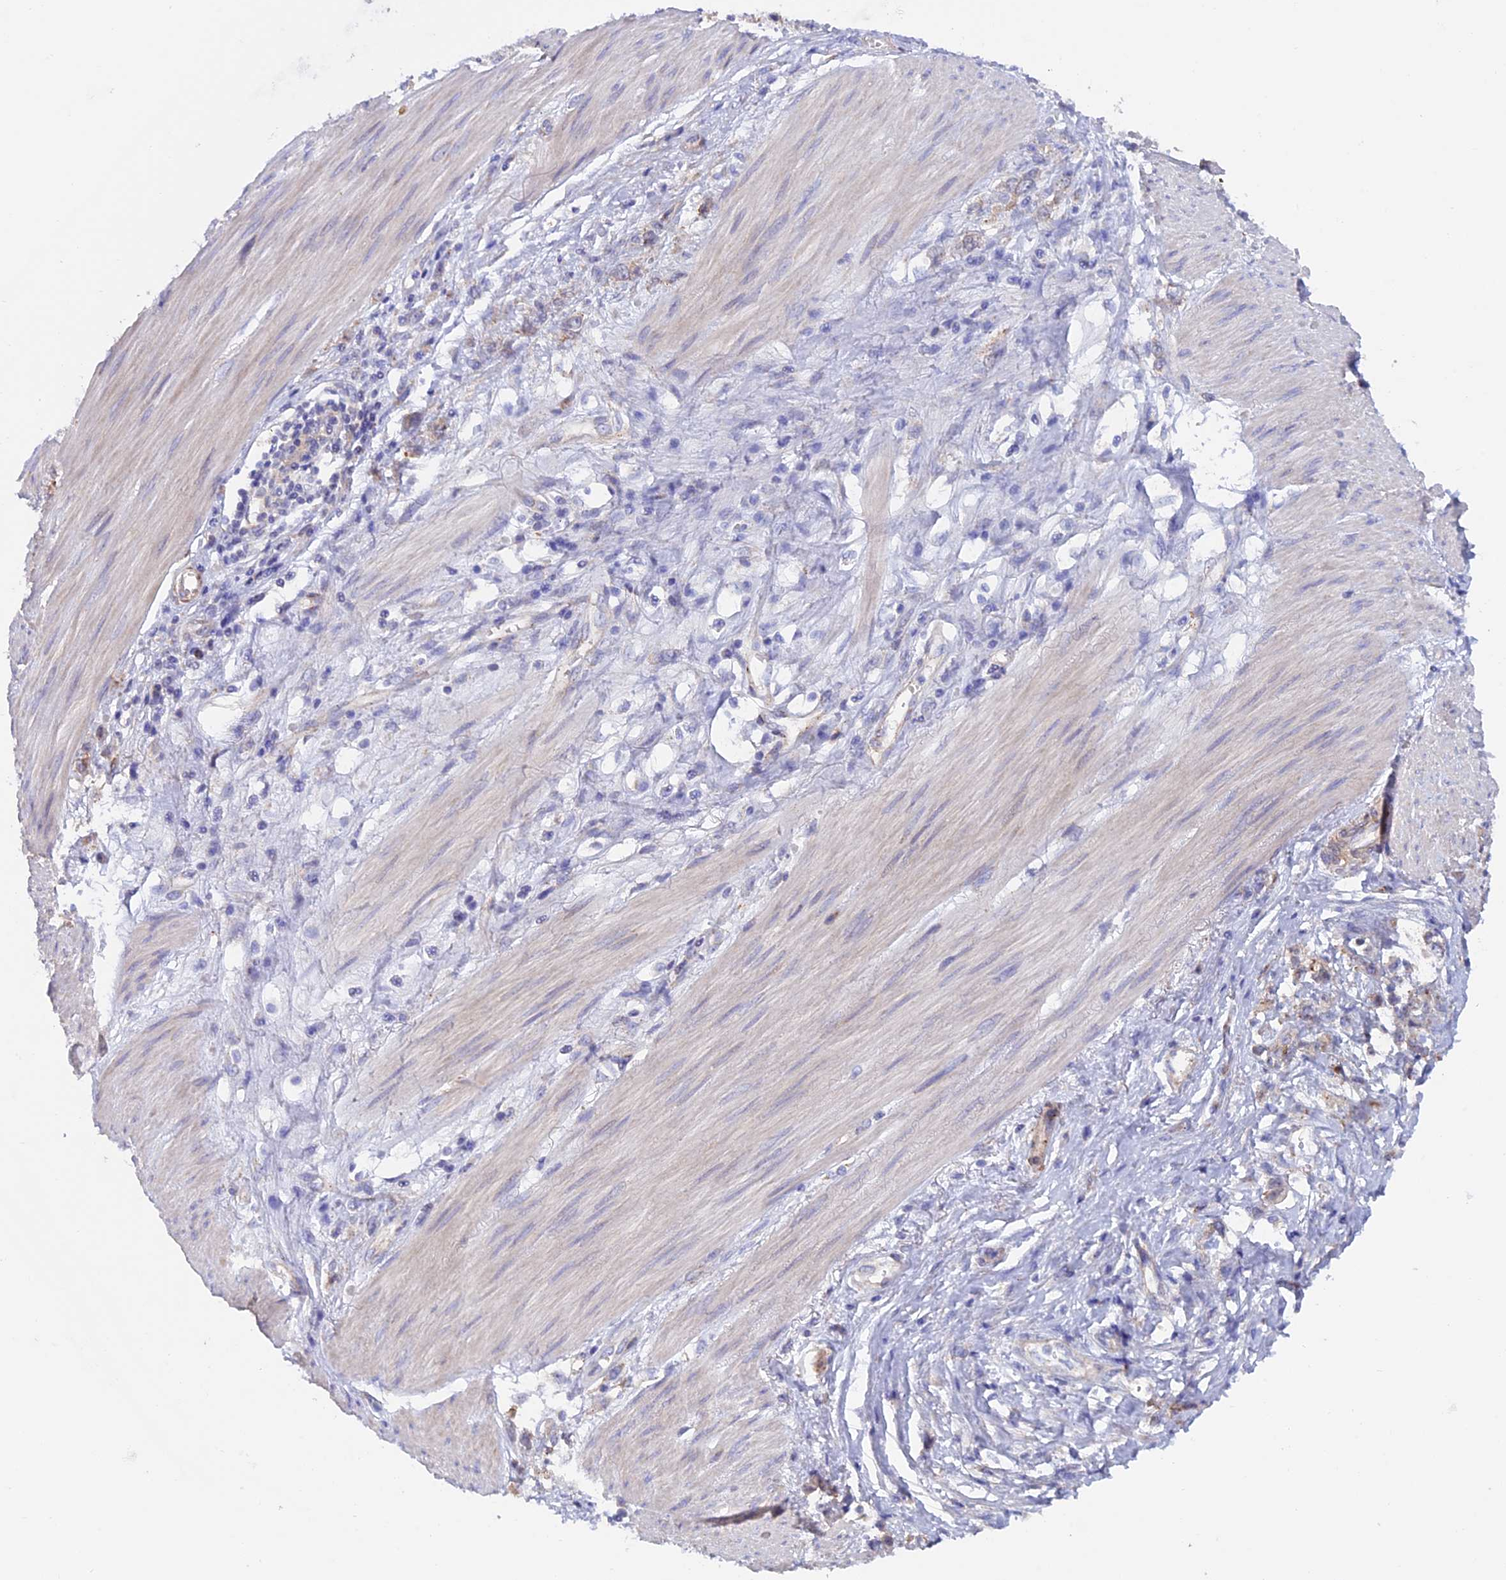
{"staining": {"intensity": "negative", "quantity": "none", "location": "none"}, "tissue": "stomach cancer", "cell_type": "Tumor cells", "image_type": "cancer", "snomed": [{"axis": "morphology", "description": "Adenocarcinoma, NOS"}, {"axis": "topography", "description": "Stomach"}], "caption": "Tumor cells are negative for brown protein staining in stomach cancer.", "gene": "ETFDH", "patient": {"sex": "female", "age": 76}}